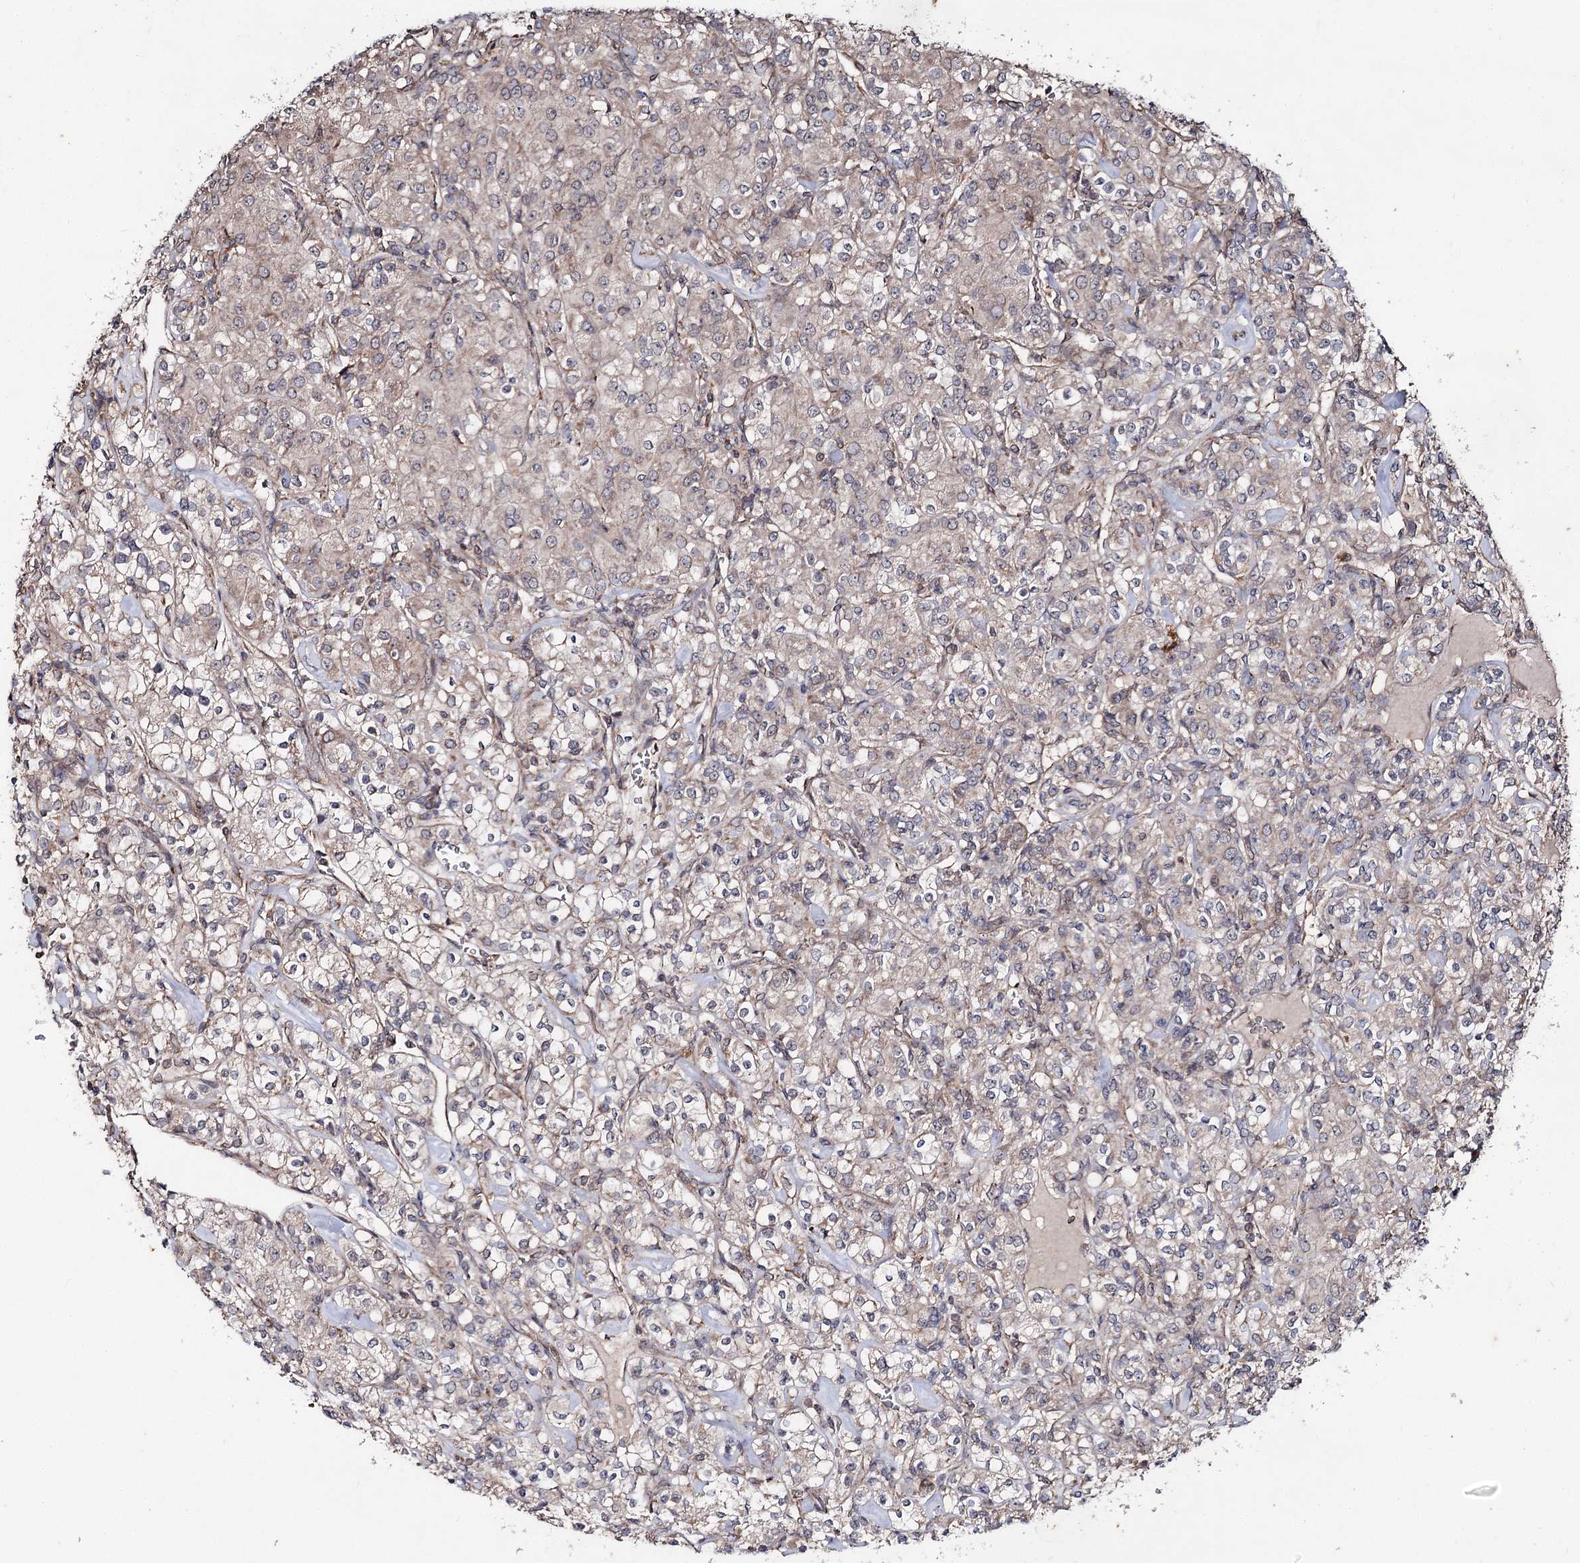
{"staining": {"intensity": "weak", "quantity": "25%-75%", "location": "cytoplasmic/membranous"}, "tissue": "renal cancer", "cell_type": "Tumor cells", "image_type": "cancer", "snomed": [{"axis": "morphology", "description": "Adenocarcinoma, NOS"}, {"axis": "topography", "description": "Kidney"}], "caption": "Renal cancer (adenocarcinoma) stained with DAB immunohistochemistry (IHC) demonstrates low levels of weak cytoplasmic/membranous staining in about 25%-75% of tumor cells.", "gene": "MINDY3", "patient": {"sex": "male", "age": 77}}